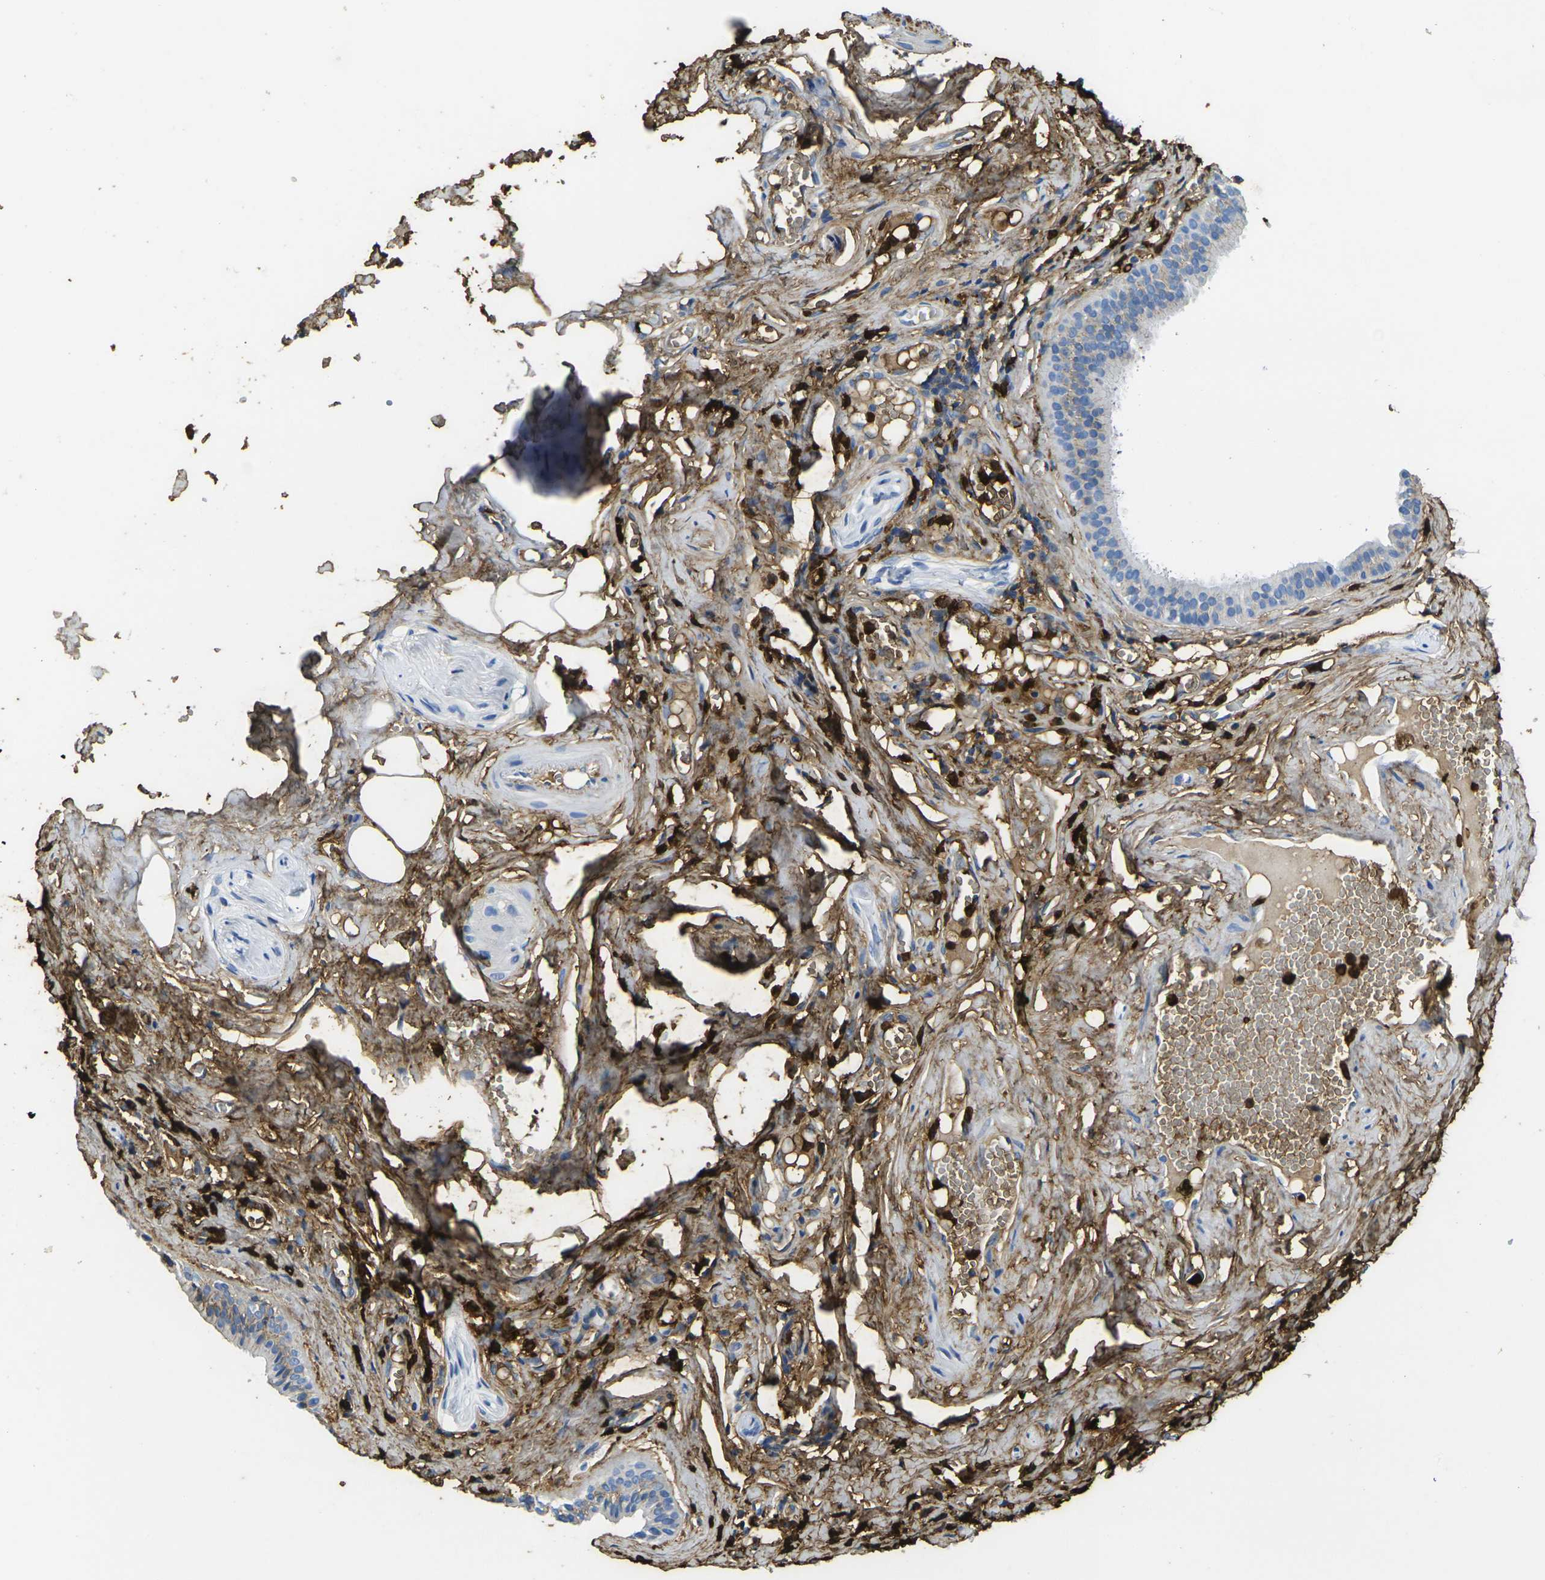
{"staining": {"intensity": "negative", "quantity": "none", "location": "none"}, "tissue": "salivary gland", "cell_type": "Glandular cells", "image_type": "normal", "snomed": [{"axis": "morphology", "description": "Normal tissue, NOS"}, {"axis": "topography", "description": "Salivary gland"}], "caption": "A photomicrograph of salivary gland stained for a protein shows no brown staining in glandular cells. Brightfield microscopy of immunohistochemistry stained with DAB (brown) and hematoxylin (blue), captured at high magnification.", "gene": "S100A9", "patient": {"sex": "male", "age": 62}}